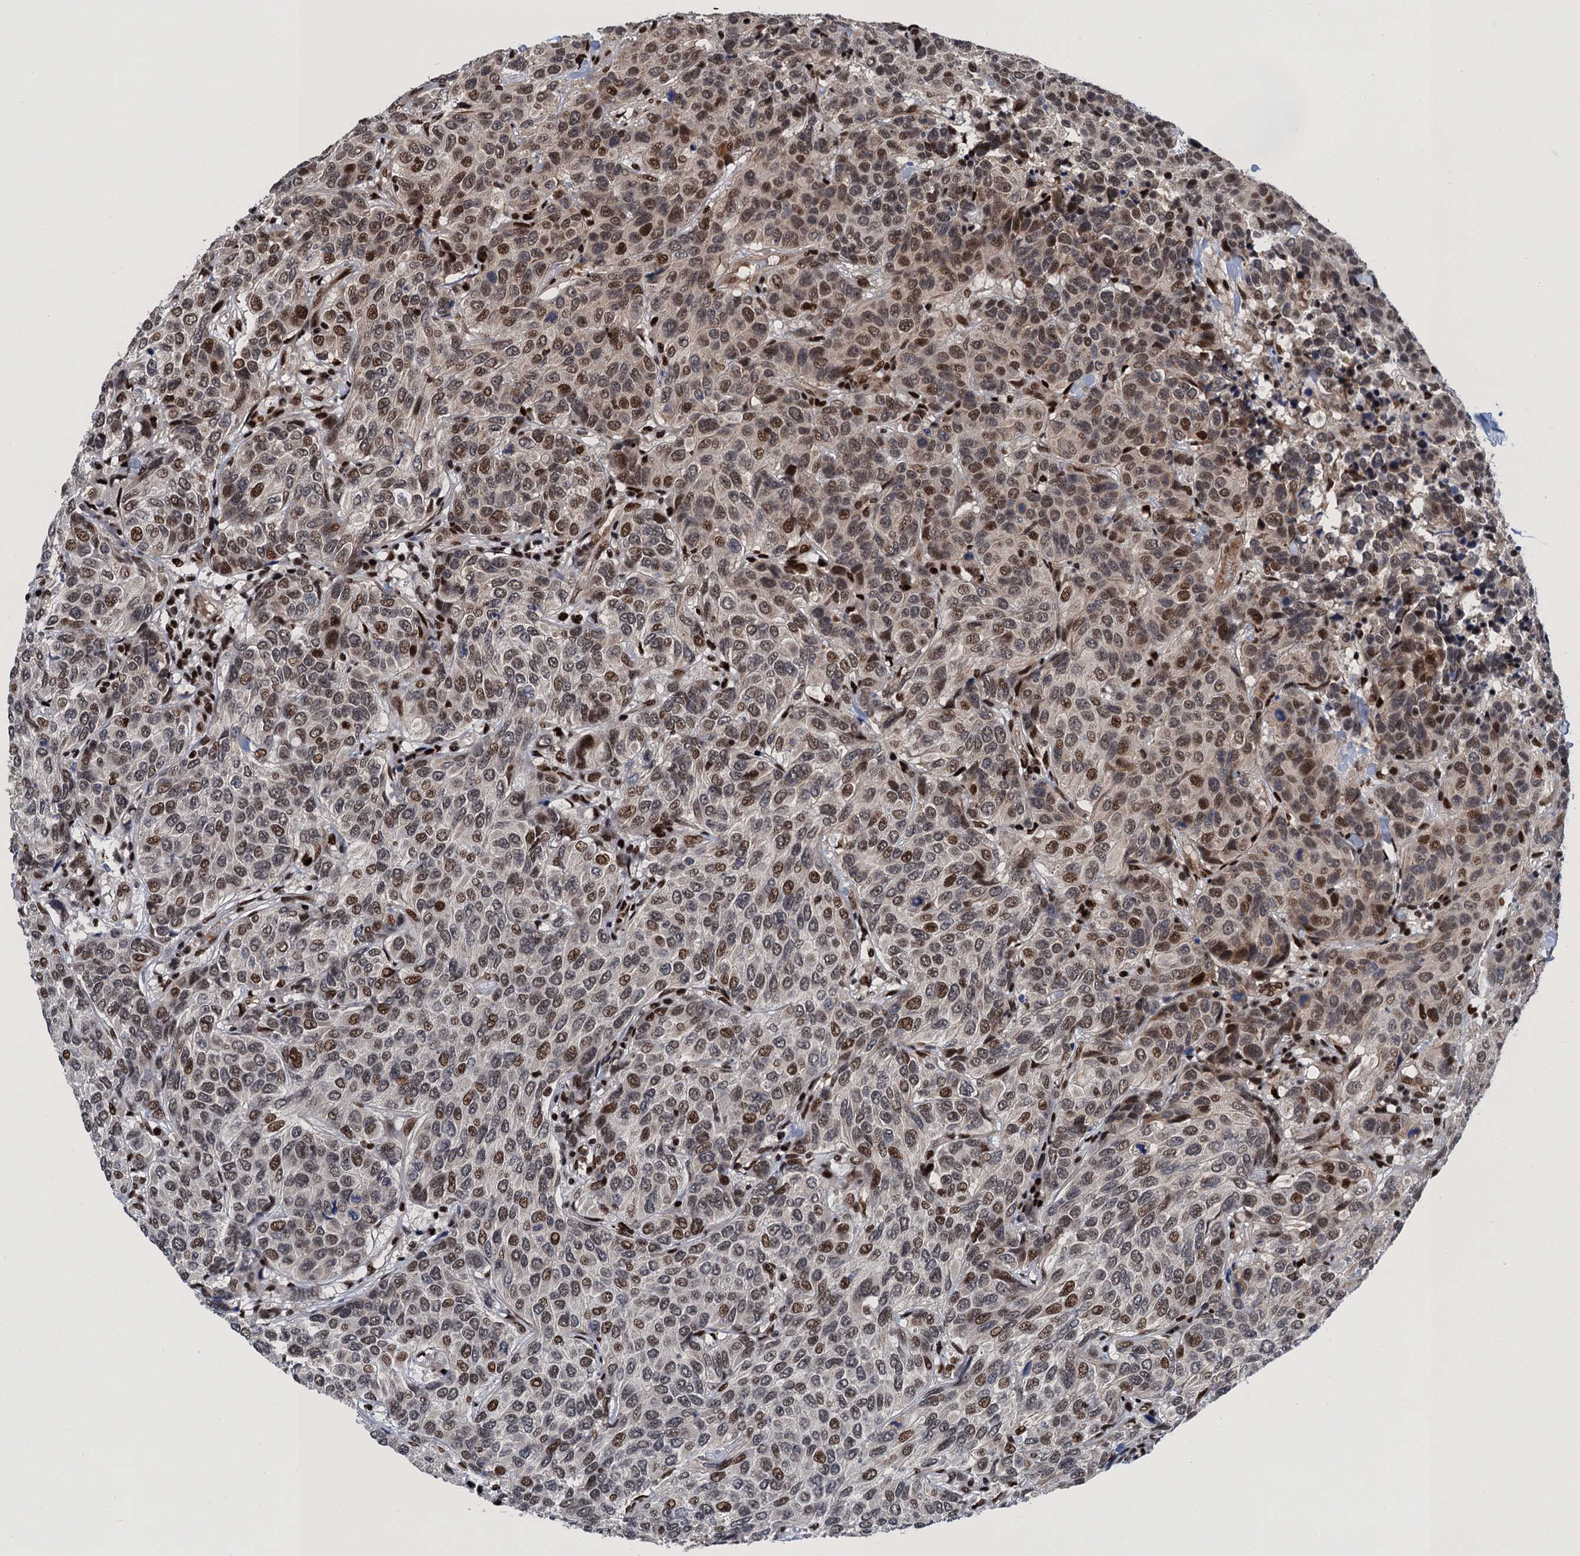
{"staining": {"intensity": "moderate", "quantity": ">75%", "location": "nuclear"}, "tissue": "breast cancer", "cell_type": "Tumor cells", "image_type": "cancer", "snomed": [{"axis": "morphology", "description": "Duct carcinoma"}, {"axis": "topography", "description": "Breast"}], "caption": "Immunohistochemical staining of breast cancer displays medium levels of moderate nuclear protein staining in approximately >75% of tumor cells.", "gene": "PPP4R1", "patient": {"sex": "female", "age": 55}}